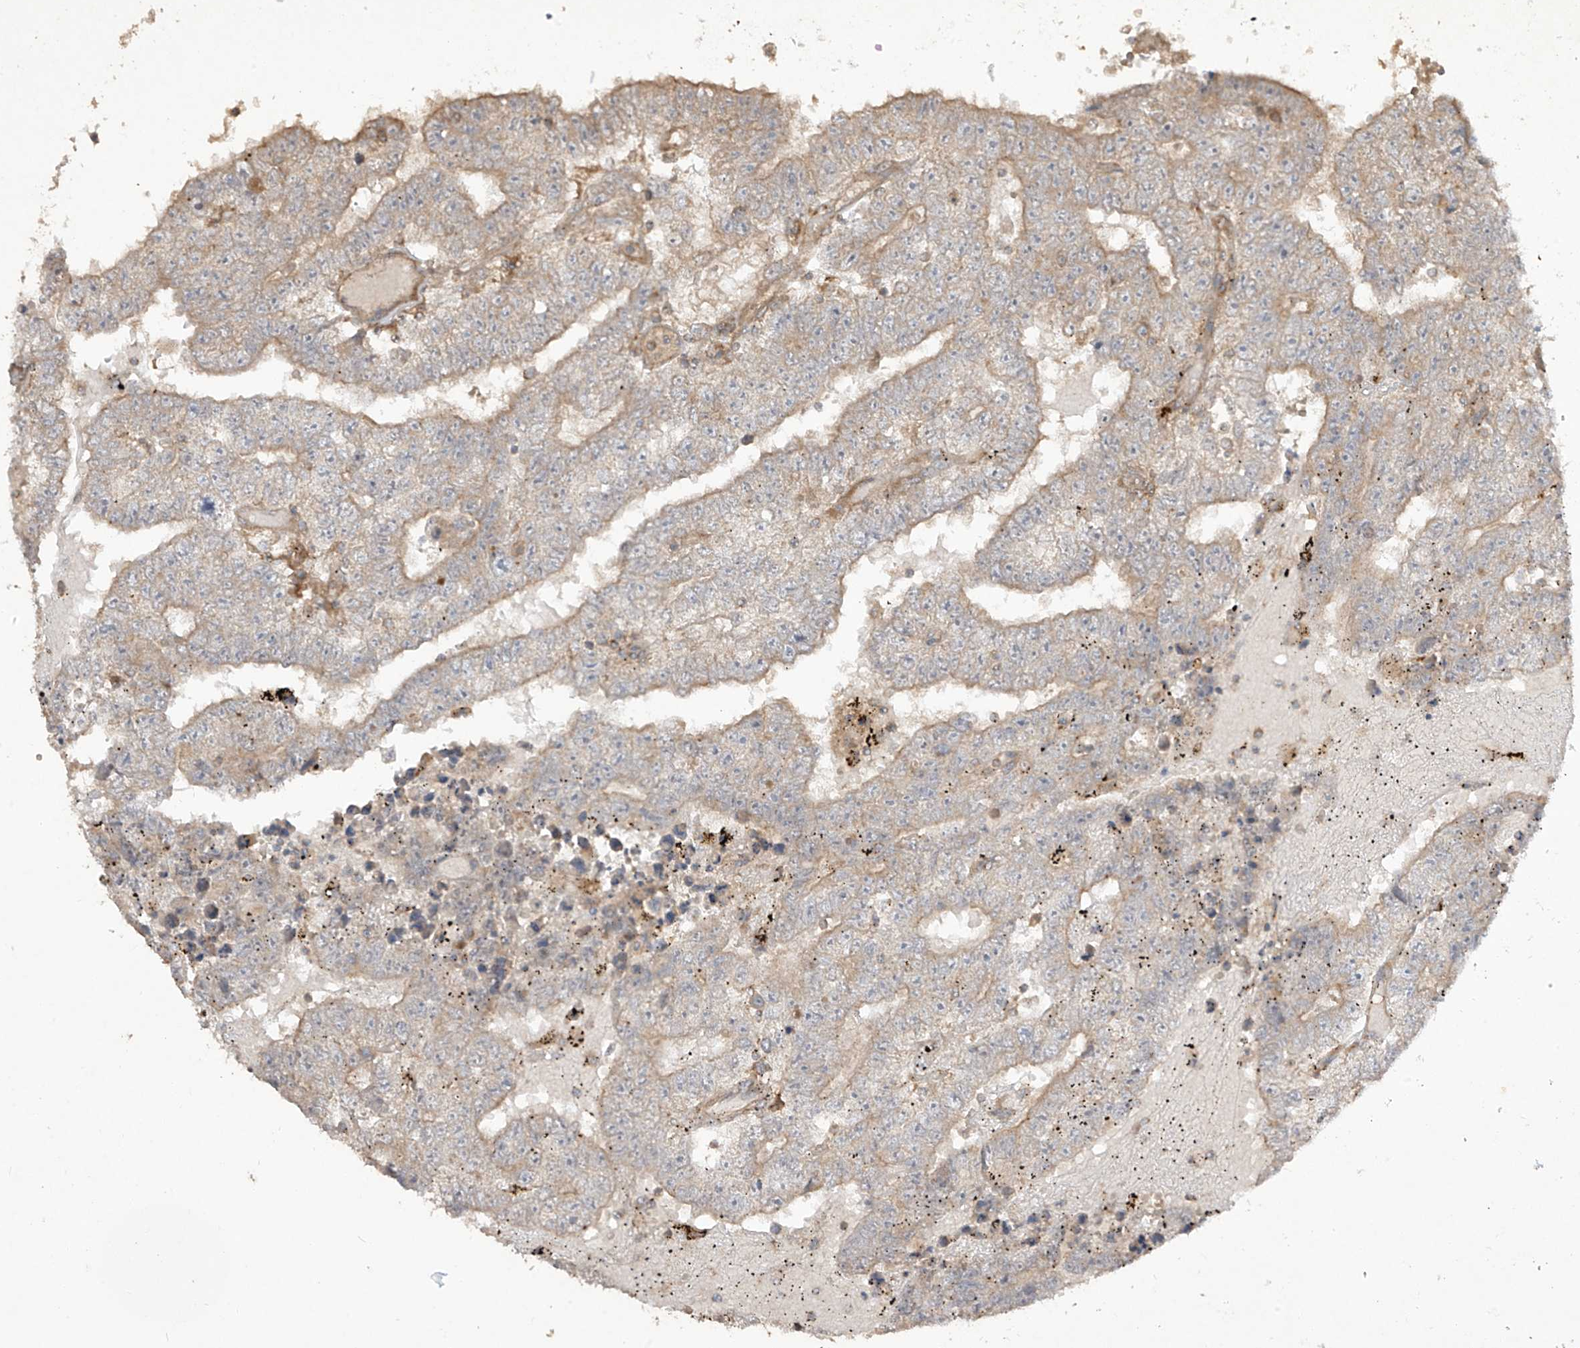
{"staining": {"intensity": "moderate", "quantity": "<25%", "location": "cytoplasmic/membranous"}, "tissue": "testis cancer", "cell_type": "Tumor cells", "image_type": "cancer", "snomed": [{"axis": "morphology", "description": "Carcinoma, Embryonal, NOS"}, {"axis": "topography", "description": "Testis"}], "caption": "DAB immunohistochemical staining of testis cancer demonstrates moderate cytoplasmic/membranous protein staining in approximately <25% of tumor cells.", "gene": "LDAH", "patient": {"sex": "male", "age": 25}}